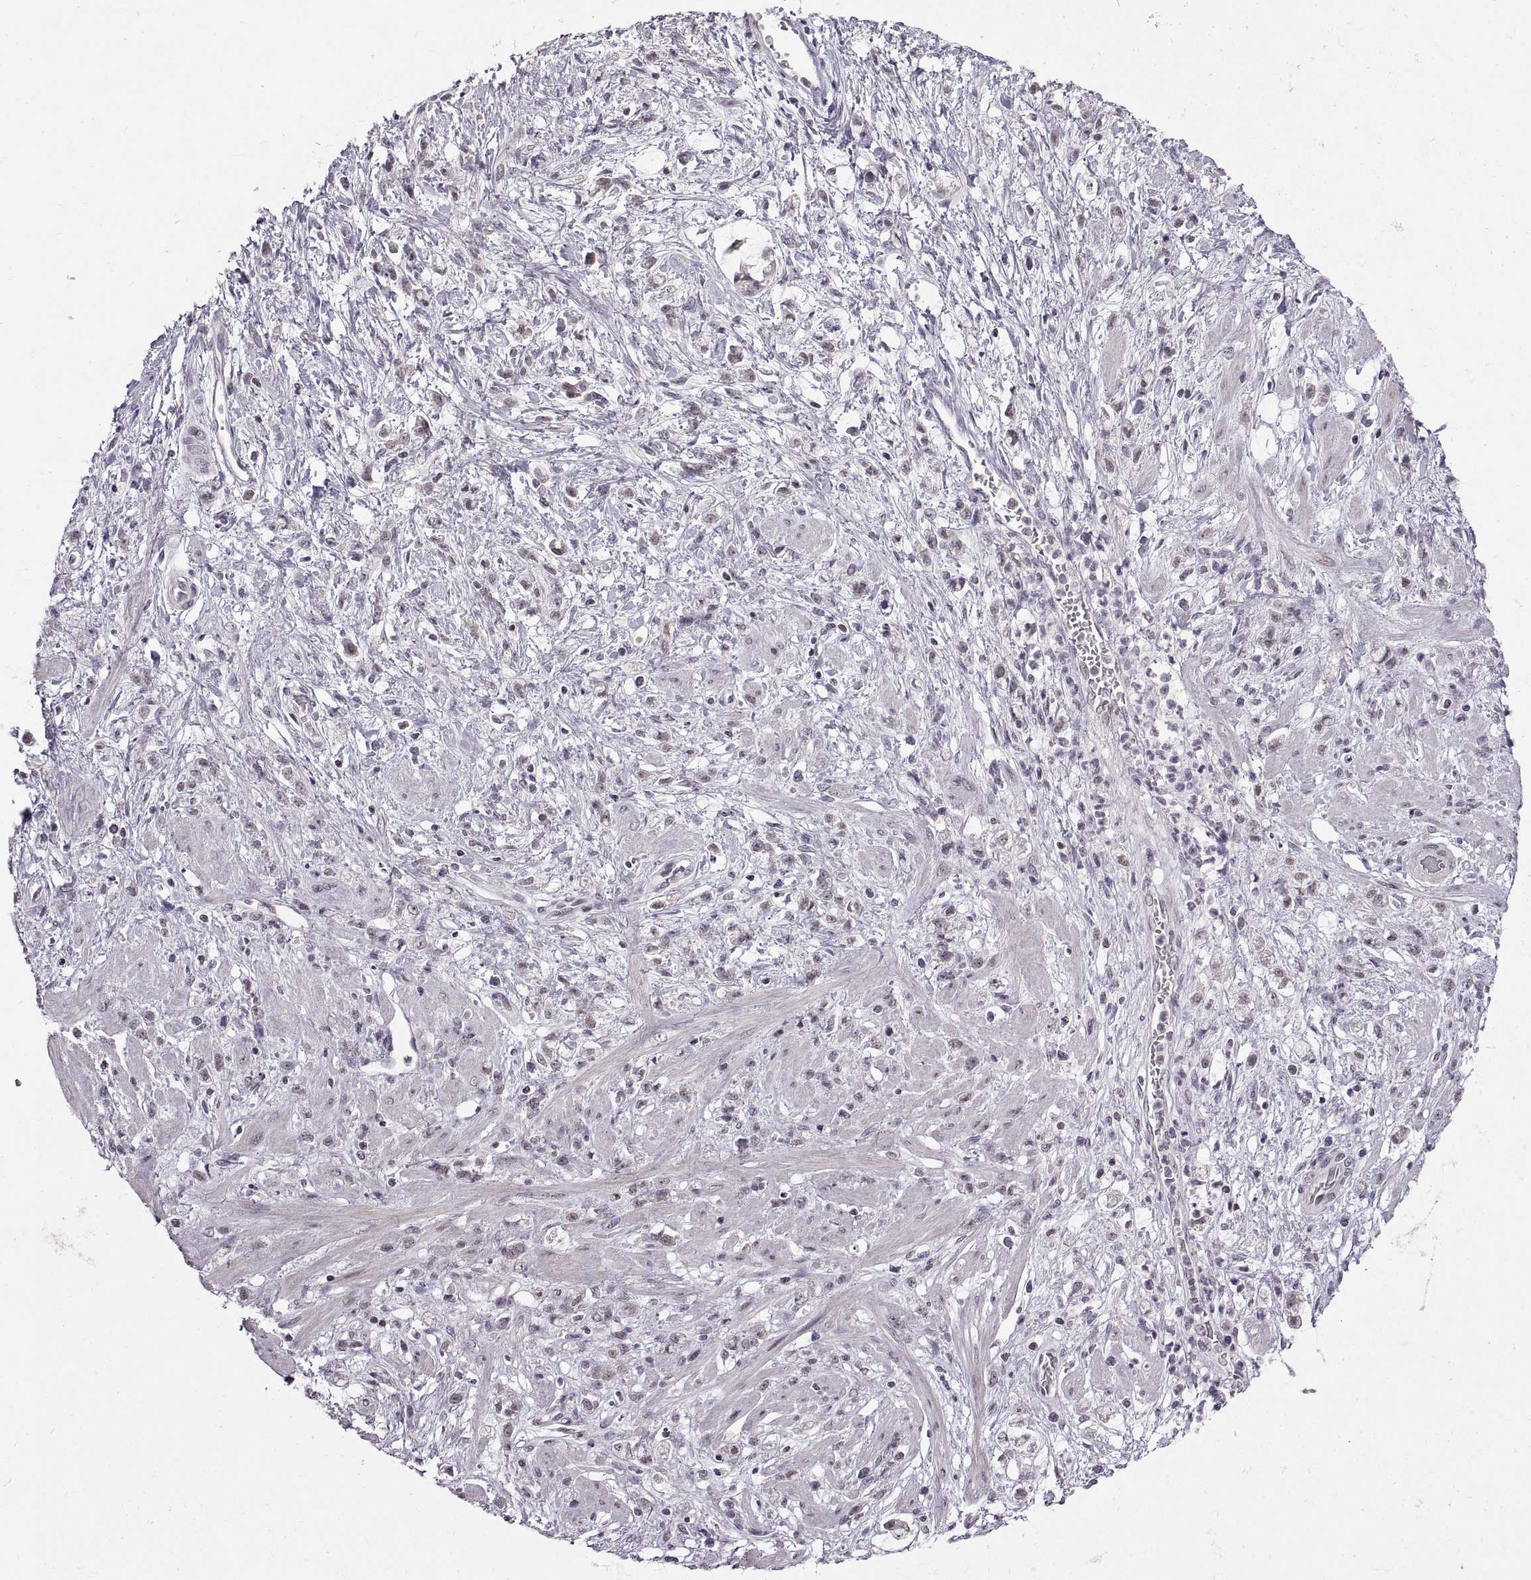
{"staining": {"intensity": "negative", "quantity": "none", "location": "none"}, "tissue": "stomach cancer", "cell_type": "Tumor cells", "image_type": "cancer", "snomed": [{"axis": "morphology", "description": "Adenocarcinoma, NOS"}, {"axis": "topography", "description": "Stomach"}], "caption": "Immunohistochemistry micrograph of human stomach cancer (adenocarcinoma) stained for a protein (brown), which reveals no expression in tumor cells. The staining was performed using DAB (3,3'-diaminobenzidine) to visualize the protein expression in brown, while the nuclei were stained in blue with hematoxylin (Magnification: 20x).", "gene": "NEK2", "patient": {"sex": "female", "age": 60}}